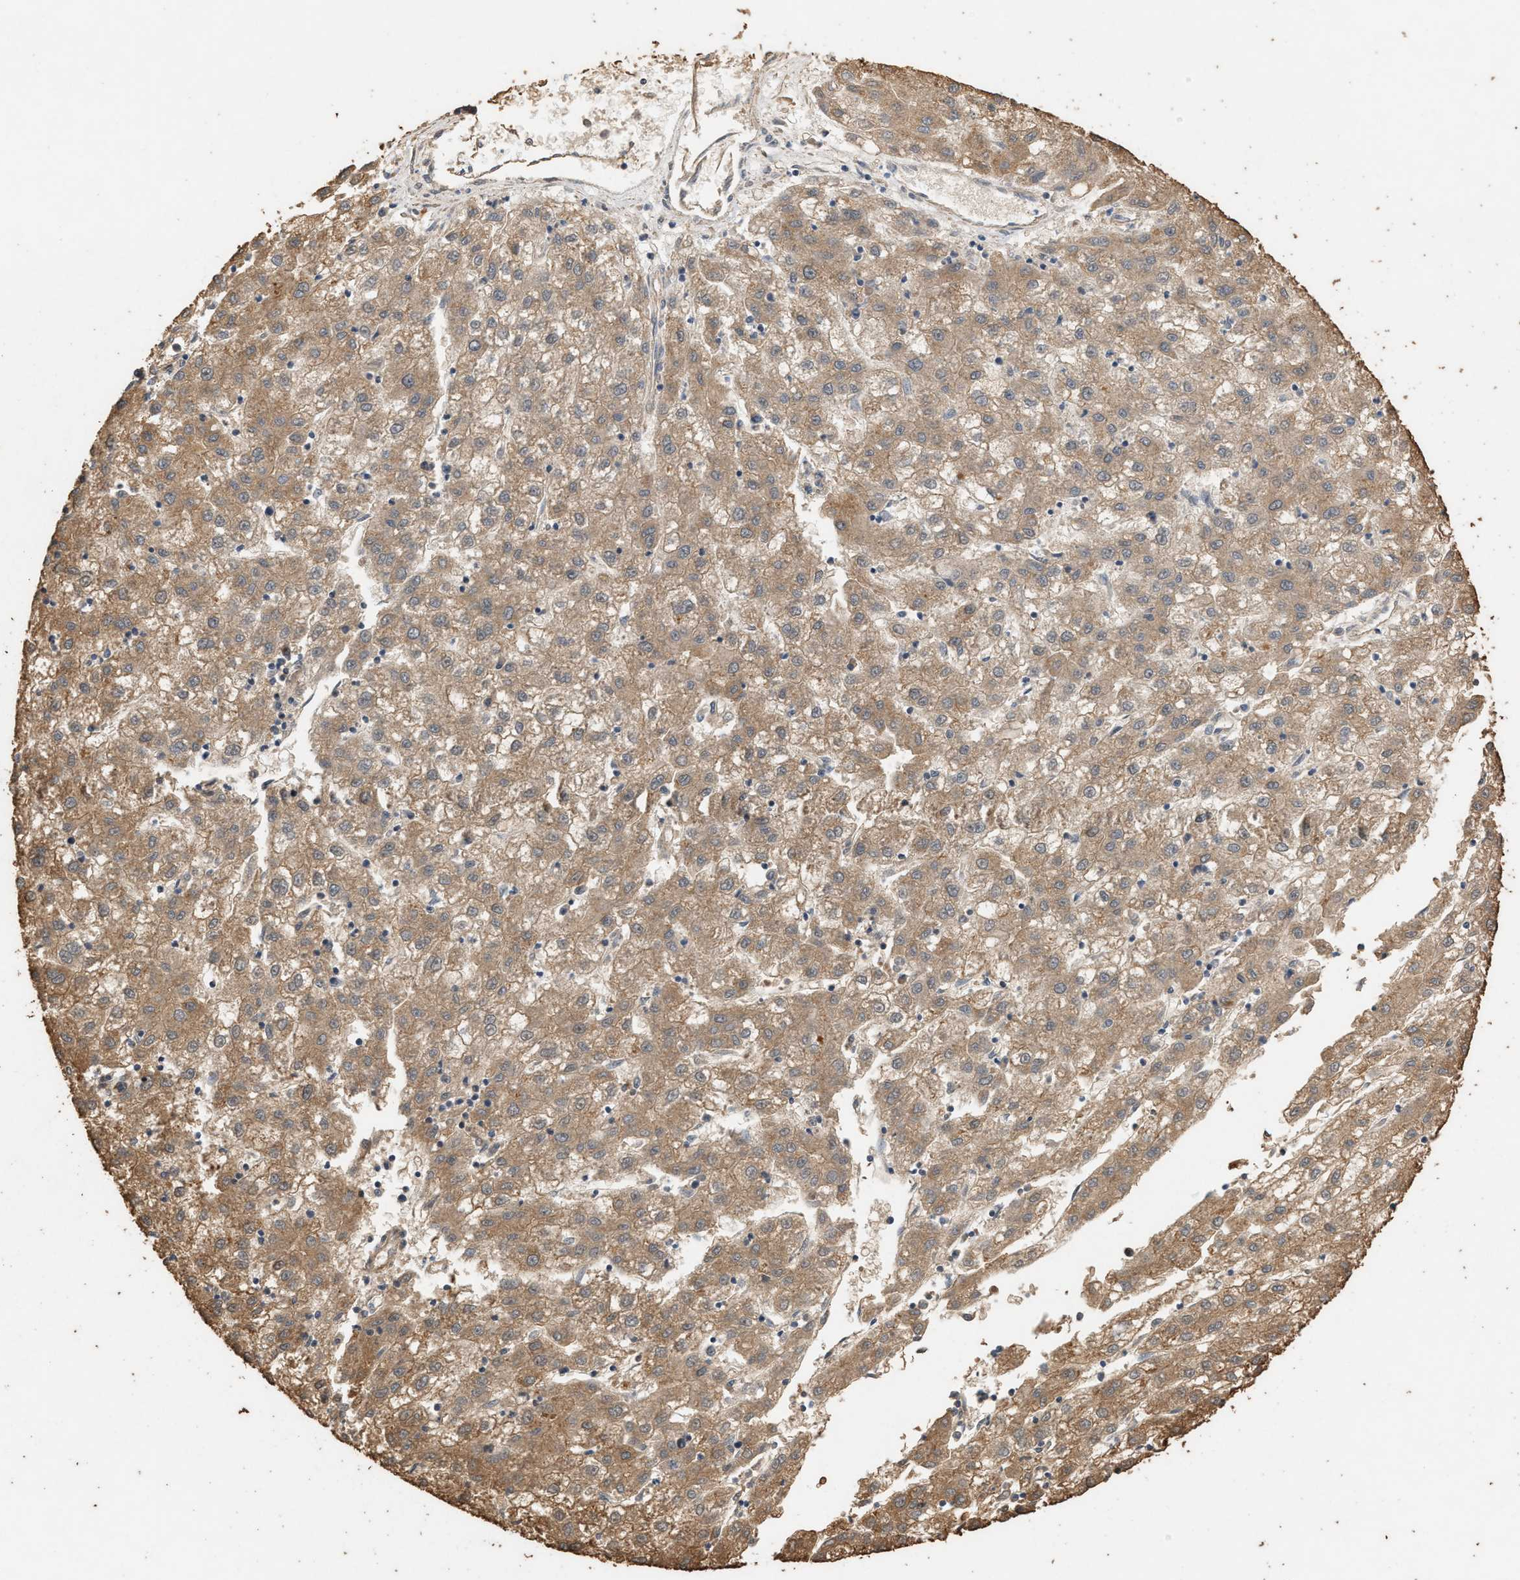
{"staining": {"intensity": "moderate", "quantity": ">75%", "location": "cytoplasmic/membranous"}, "tissue": "liver cancer", "cell_type": "Tumor cells", "image_type": "cancer", "snomed": [{"axis": "morphology", "description": "Carcinoma, Hepatocellular, NOS"}, {"axis": "topography", "description": "Liver"}], "caption": "The histopathology image shows staining of hepatocellular carcinoma (liver), revealing moderate cytoplasmic/membranous protein positivity (brown color) within tumor cells.", "gene": "DCAF7", "patient": {"sex": "male", "age": 72}}